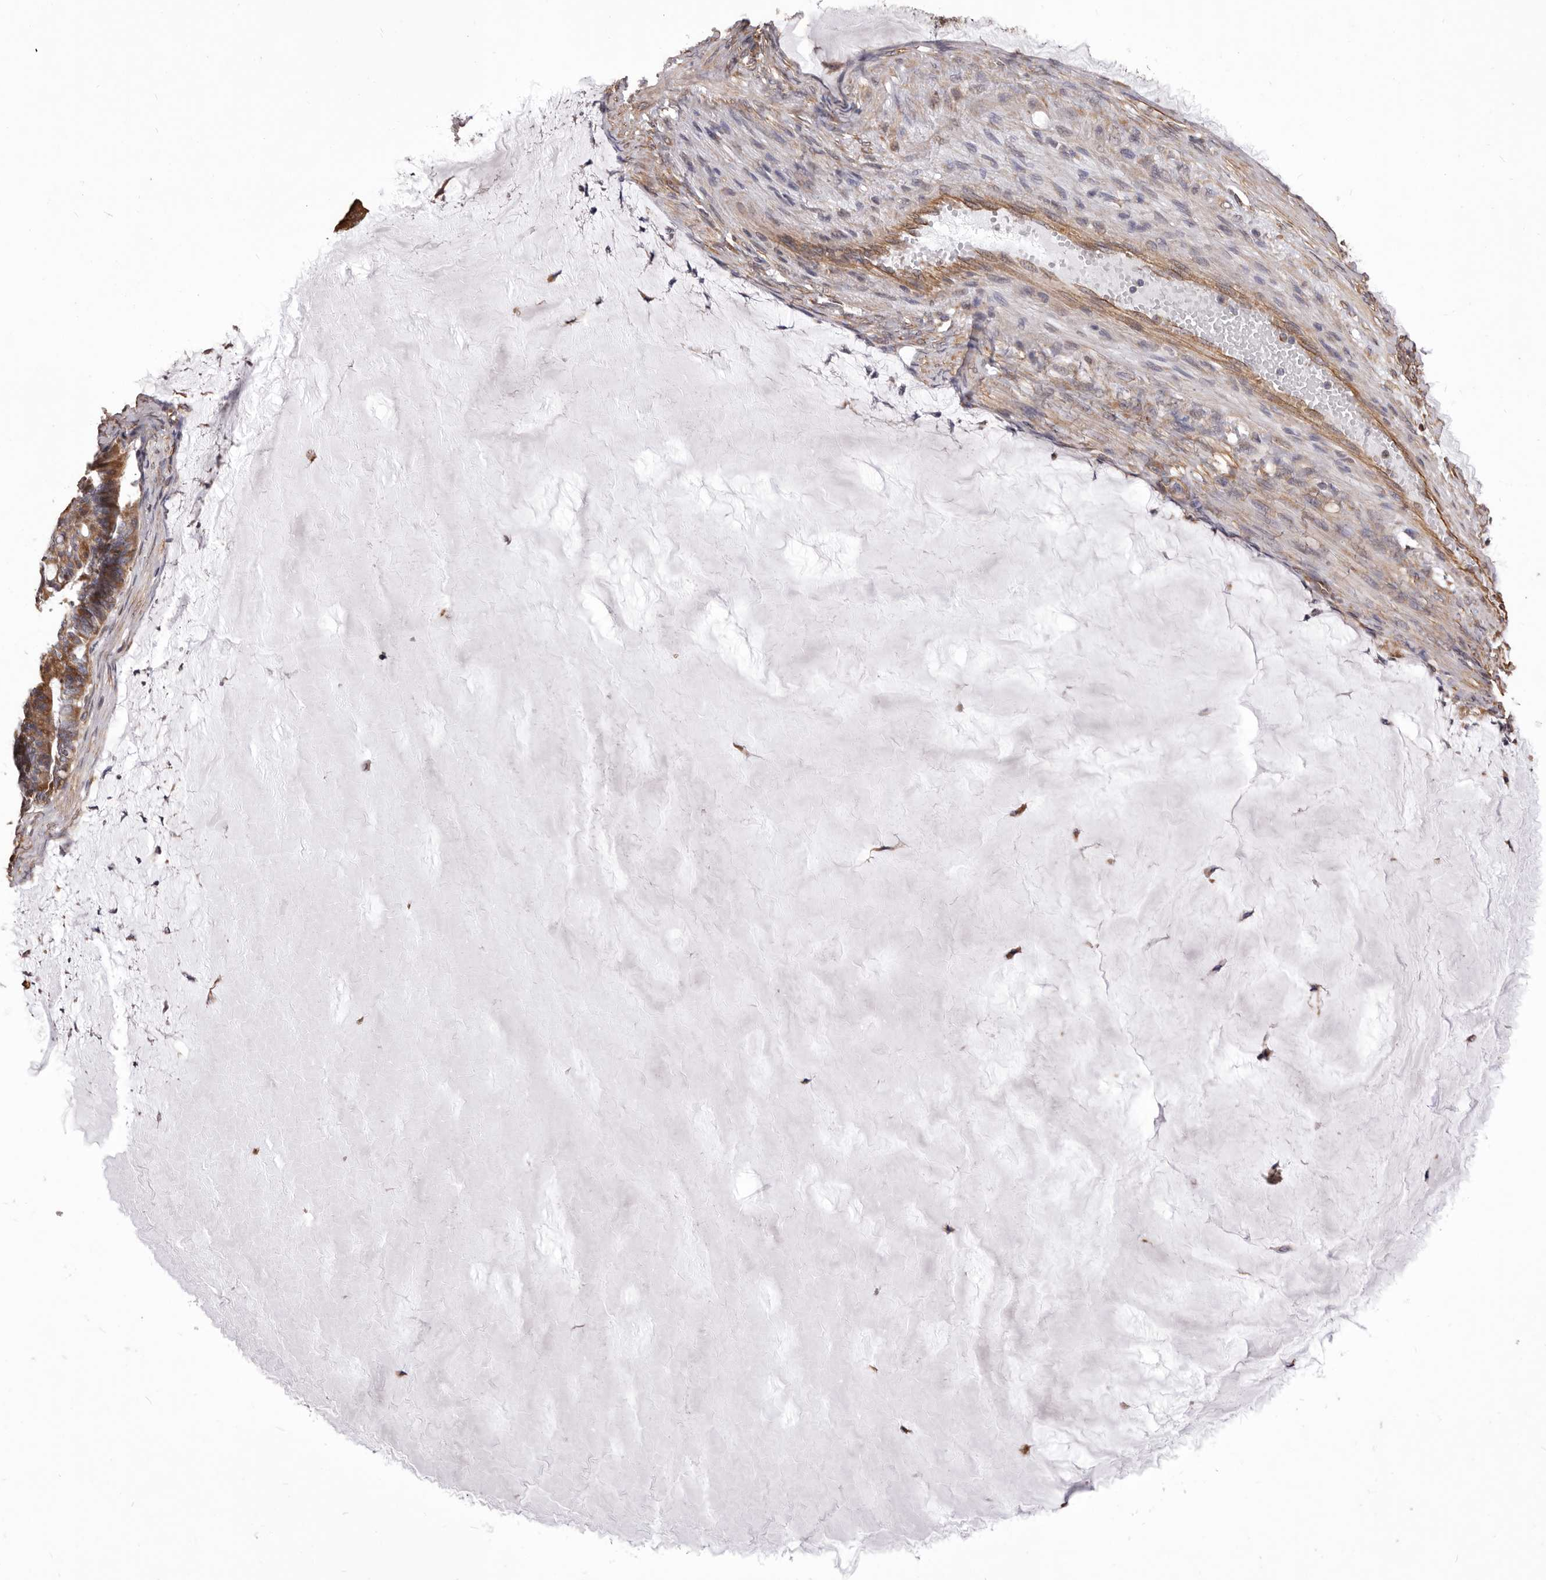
{"staining": {"intensity": "moderate", "quantity": ">75%", "location": "cytoplasmic/membranous"}, "tissue": "ovarian cancer", "cell_type": "Tumor cells", "image_type": "cancer", "snomed": [{"axis": "morphology", "description": "Cystadenocarcinoma, mucinous, NOS"}, {"axis": "topography", "description": "Ovary"}], "caption": "A micrograph of ovarian cancer stained for a protein exhibits moderate cytoplasmic/membranous brown staining in tumor cells.", "gene": "CEP104", "patient": {"sex": "female", "age": 61}}